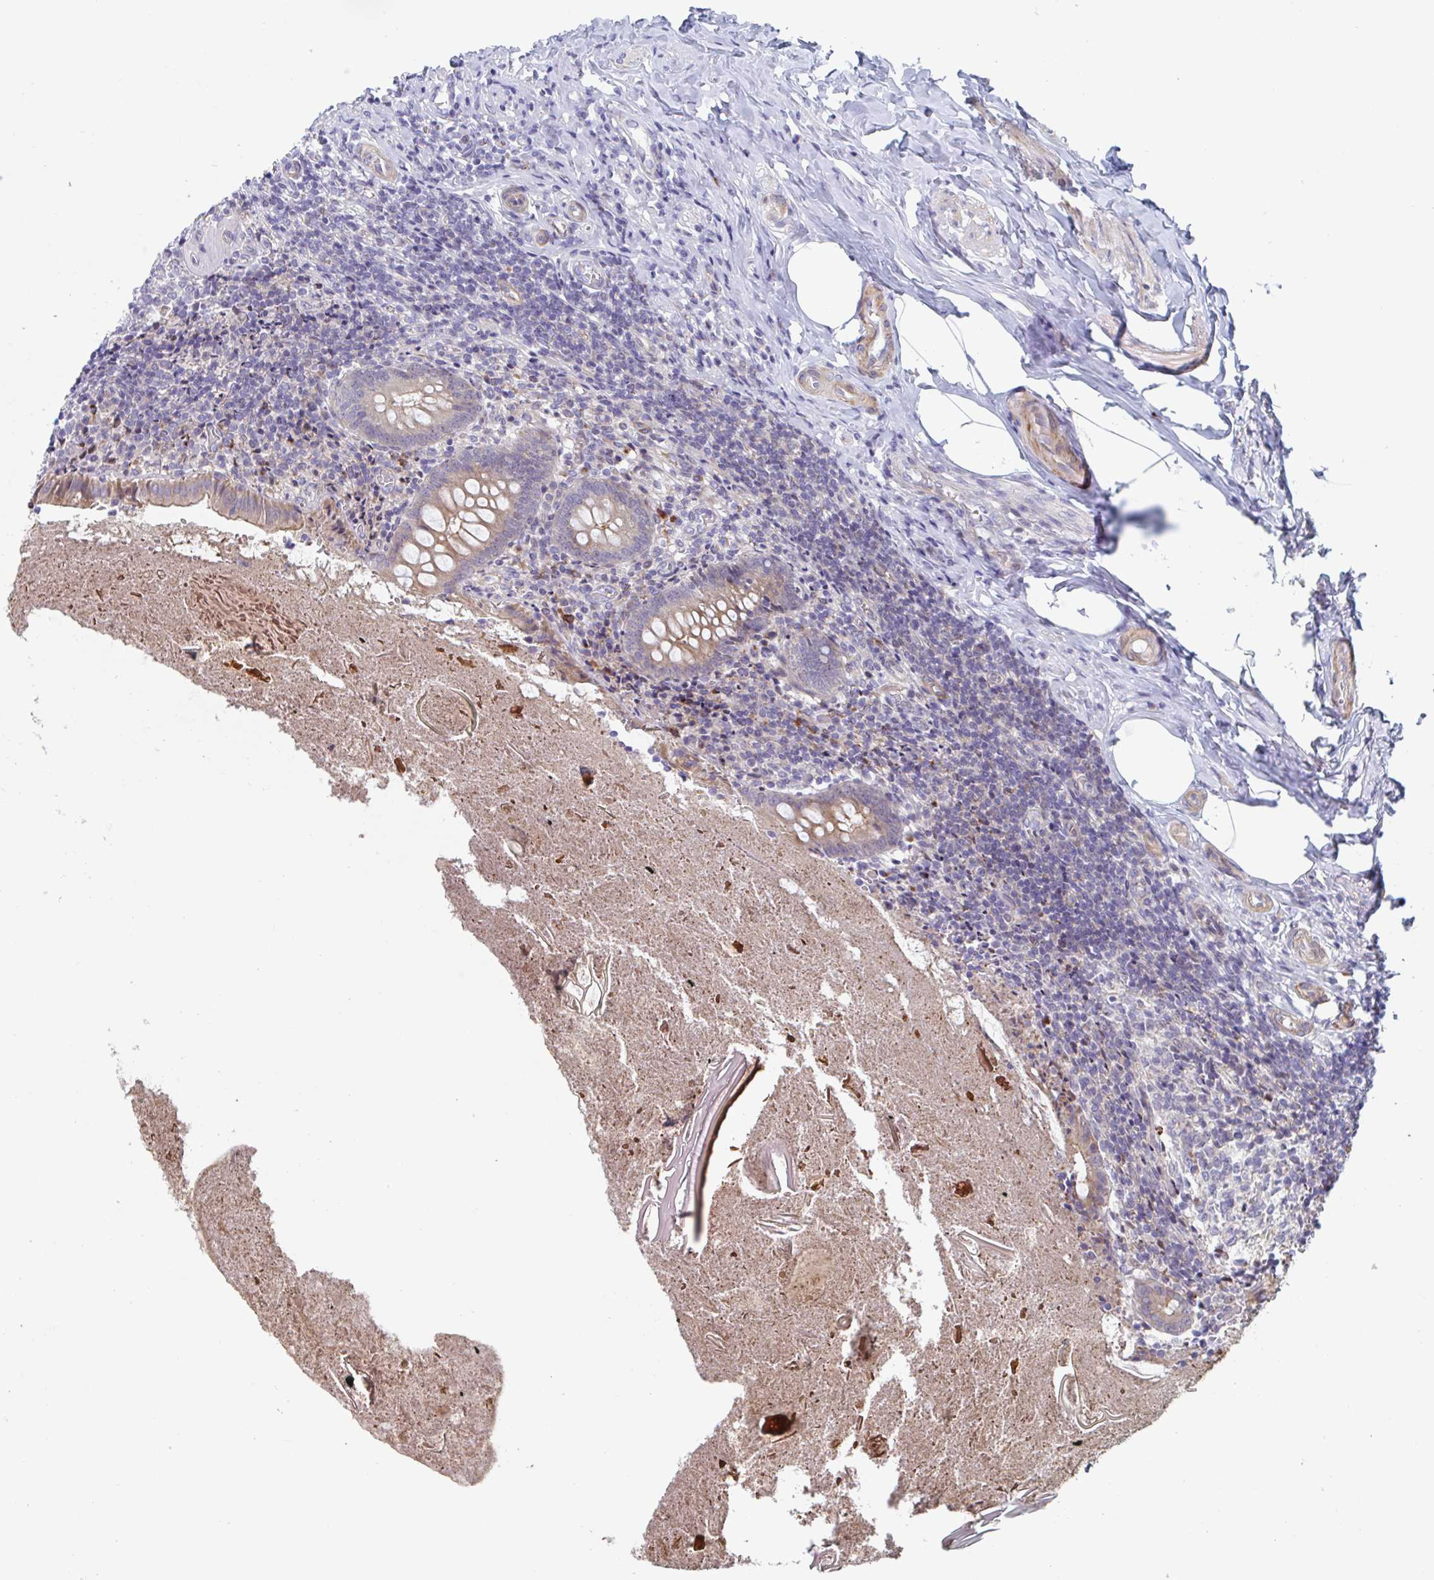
{"staining": {"intensity": "moderate", "quantity": ">75%", "location": "cytoplasmic/membranous"}, "tissue": "appendix", "cell_type": "Glandular cells", "image_type": "normal", "snomed": [{"axis": "morphology", "description": "Normal tissue, NOS"}, {"axis": "topography", "description": "Appendix"}], "caption": "Protein staining of normal appendix demonstrates moderate cytoplasmic/membranous positivity in about >75% of glandular cells.", "gene": "DUXA", "patient": {"sex": "female", "age": 17}}